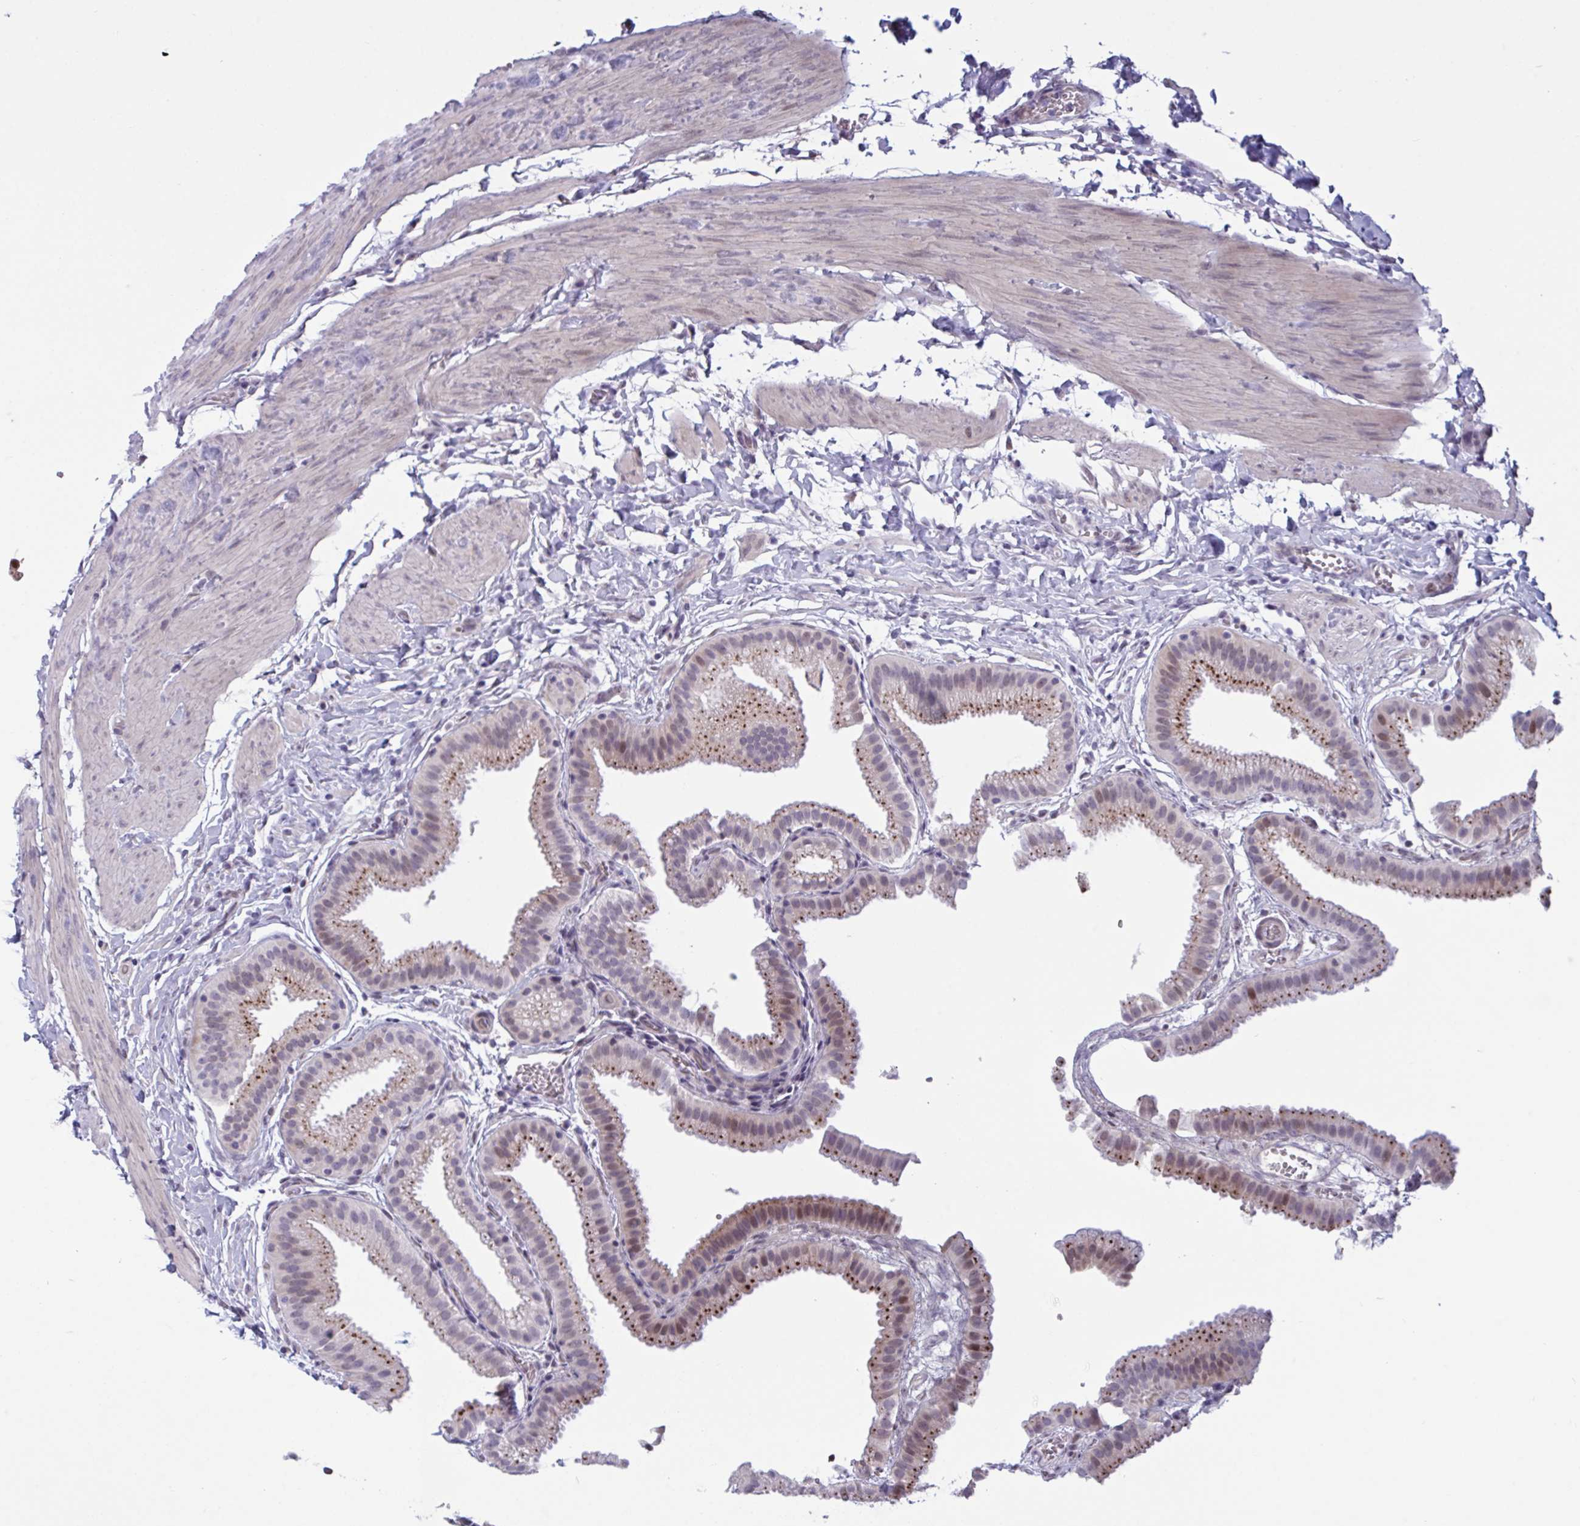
{"staining": {"intensity": "moderate", "quantity": ">75%", "location": "cytoplasmic/membranous"}, "tissue": "gallbladder", "cell_type": "Glandular cells", "image_type": "normal", "snomed": [{"axis": "morphology", "description": "Normal tissue, NOS"}, {"axis": "topography", "description": "Gallbladder"}], "caption": "Unremarkable gallbladder demonstrates moderate cytoplasmic/membranous positivity in approximately >75% of glandular cells.", "gene": "TCEAL8", "patient": {"sex": "female", "age": 63}}